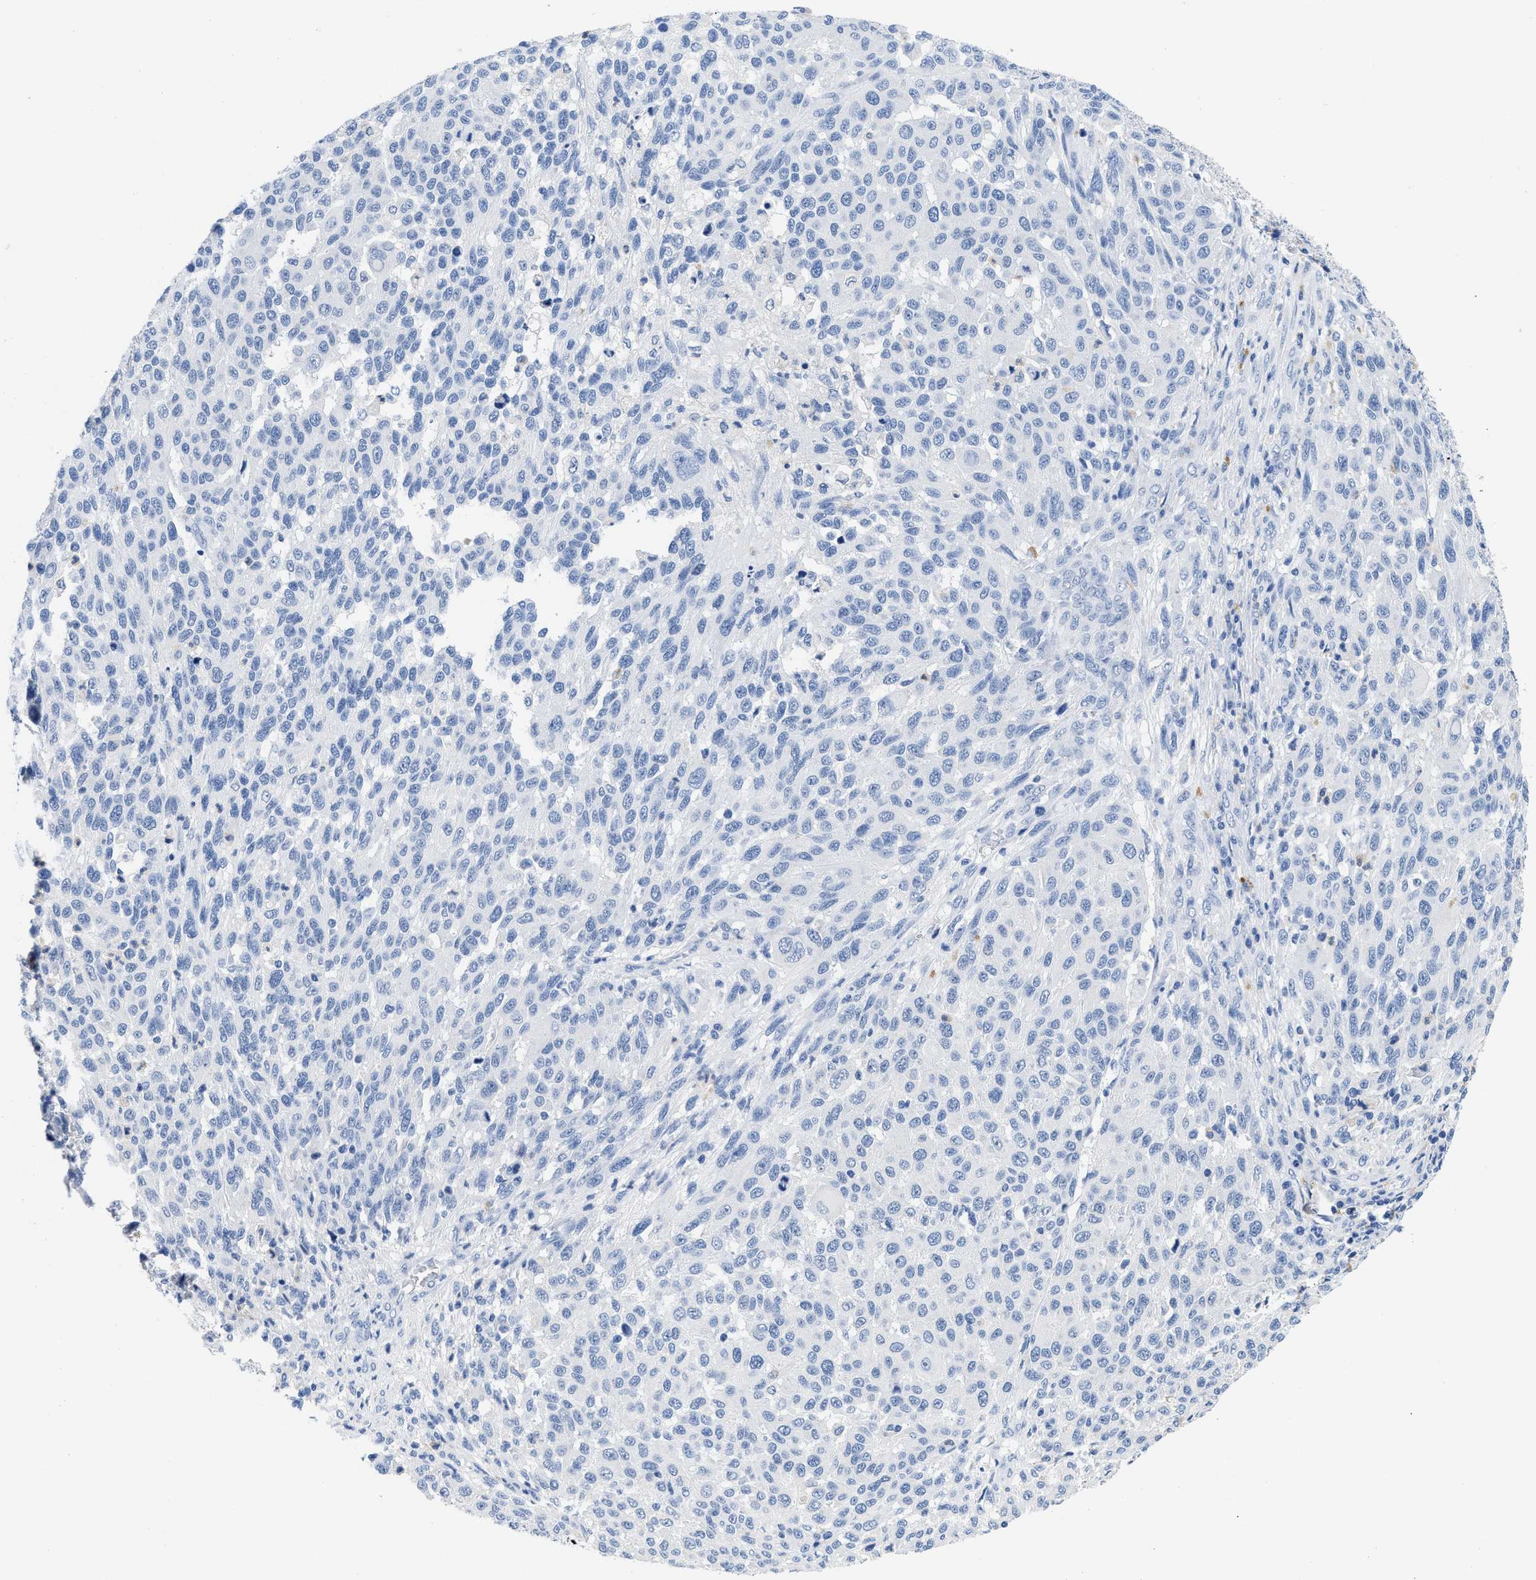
{"staining": {"intensity": "negative", "quantity": "none", "location": "none"}, "tissue": "melanoma", "cell_type": "Tumor cells", "image_type": "cancer", "snomed": [{"axis": "morphology", "description": "Malignant melanoma, Metastatic site"}, {"axis": "topography", "description": "Lymph node"}], "caption": "A micrograph of melanoma stained for a protein shows no brown staining in tumor cells.", "gene": "CR1", "patient": {"sex": "male", "age": 61}}